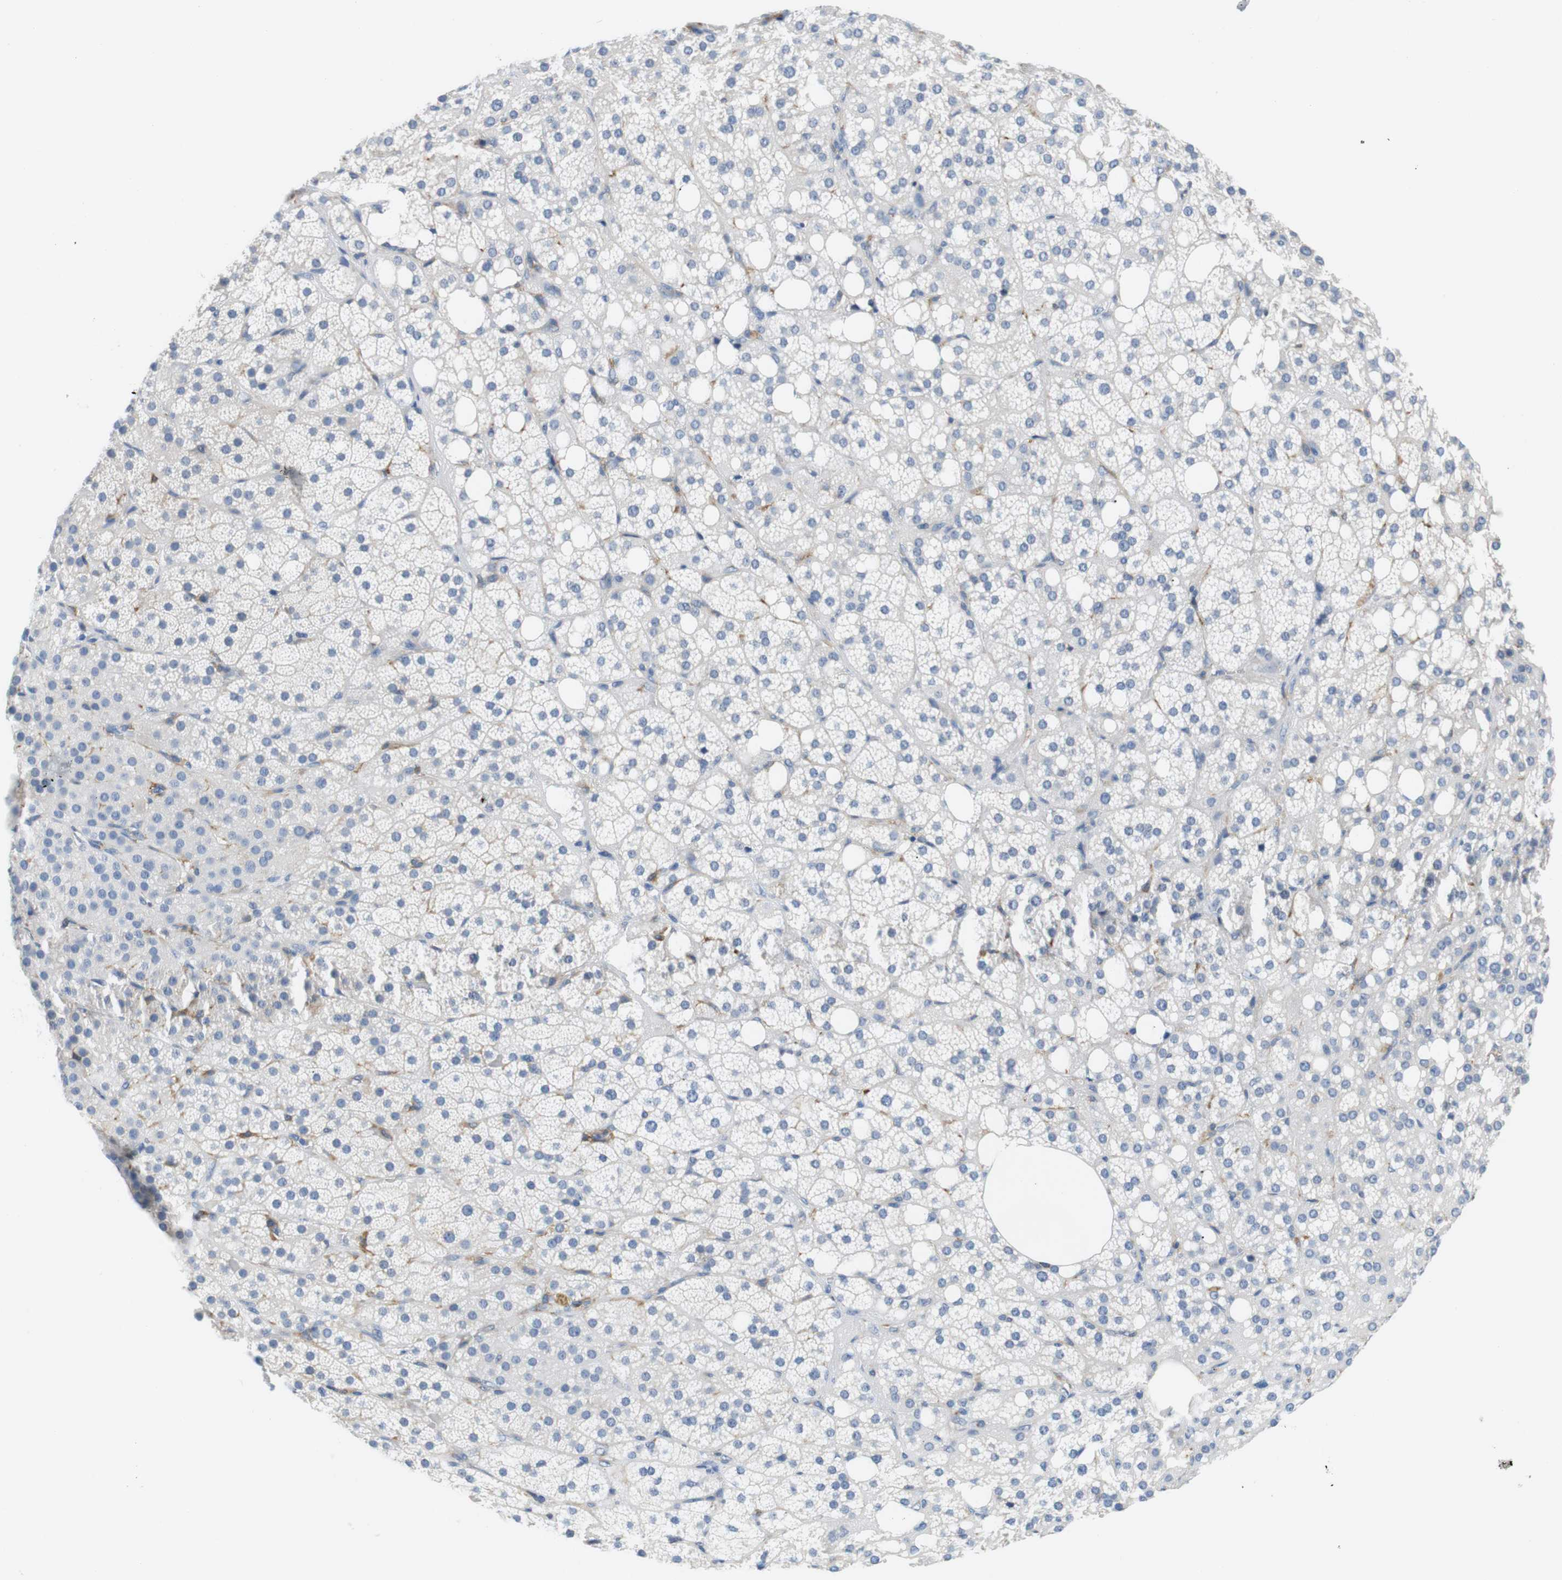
{"staining": {"intensity": "negative", "quantity": "none", "location": "none"}, "tissue": "adrenal gland", "cell_type": "Glandular cells", "image_type": "normal", "snomed": [{"axis": "morphology", "description": "Normal tissue, NOS"}, {"axis": "topography", "description": "Adrenal gland"}], "caption": "The image reveals no significant staining in glandular cells of adrenal gland.", "gene": "FCGRT", "patient": {"sex": "female", "age": 59}}